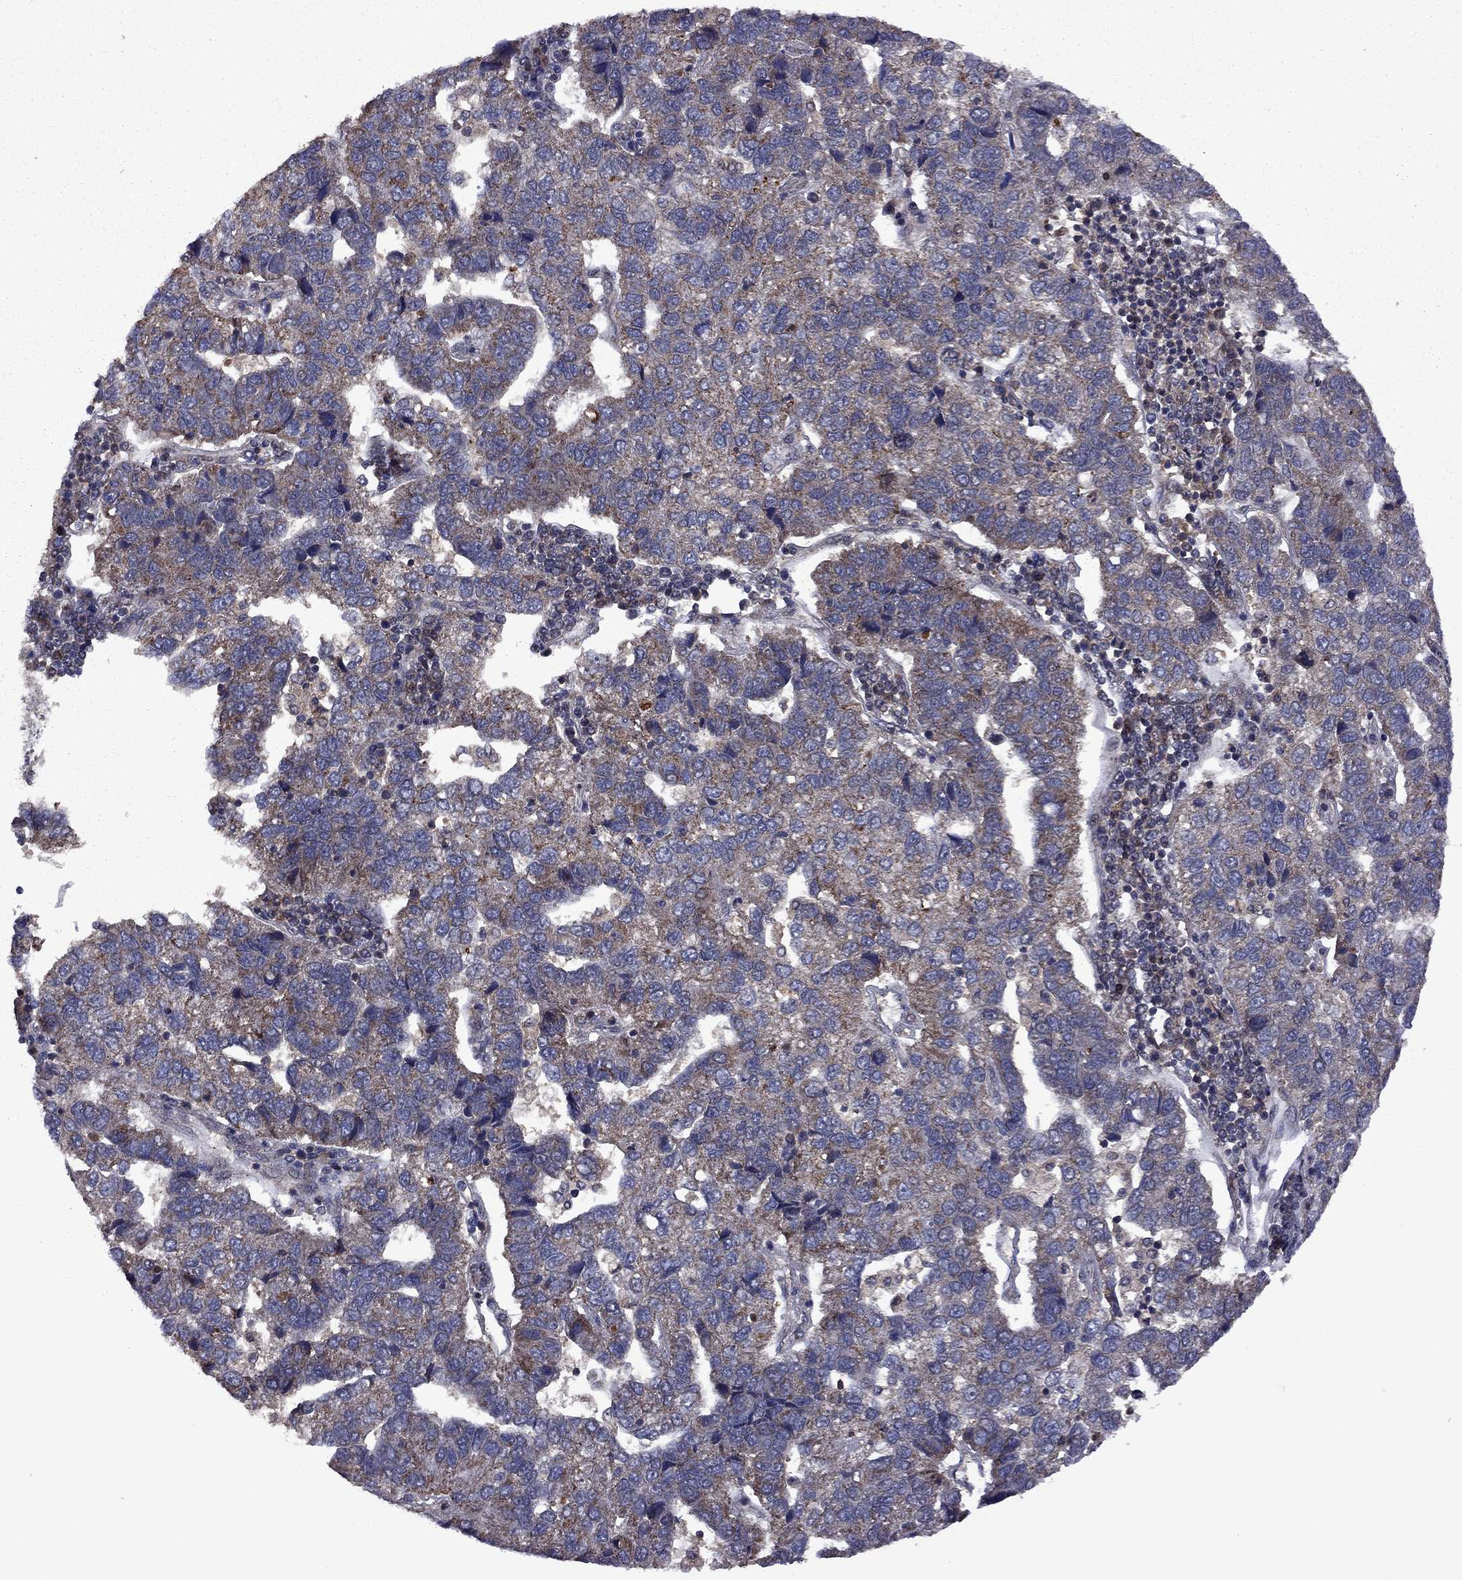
{"staining": {"intensity": "moderate", "quantity": "25%-75%", "location": "cytoplasmic/membranous"}, "tissue": "pancreatic cancer", "cell_type": "Tumor cells", "image_type": "cancer", "snomed": [{"axis": "morphology", "description": "Adenocarcinoma, NOS"}, {"axis": "topography", "description": "Pancreas"}], "caption": "Human pancreatic cancer (adenocarcinoma) stained for a protein (brown) shows moderate cytoplasmic/membranous positive positivity in about 25%-75% of tumor cells.", "gene": "IPP", "patient": {"sex": "female", "age": 61}}